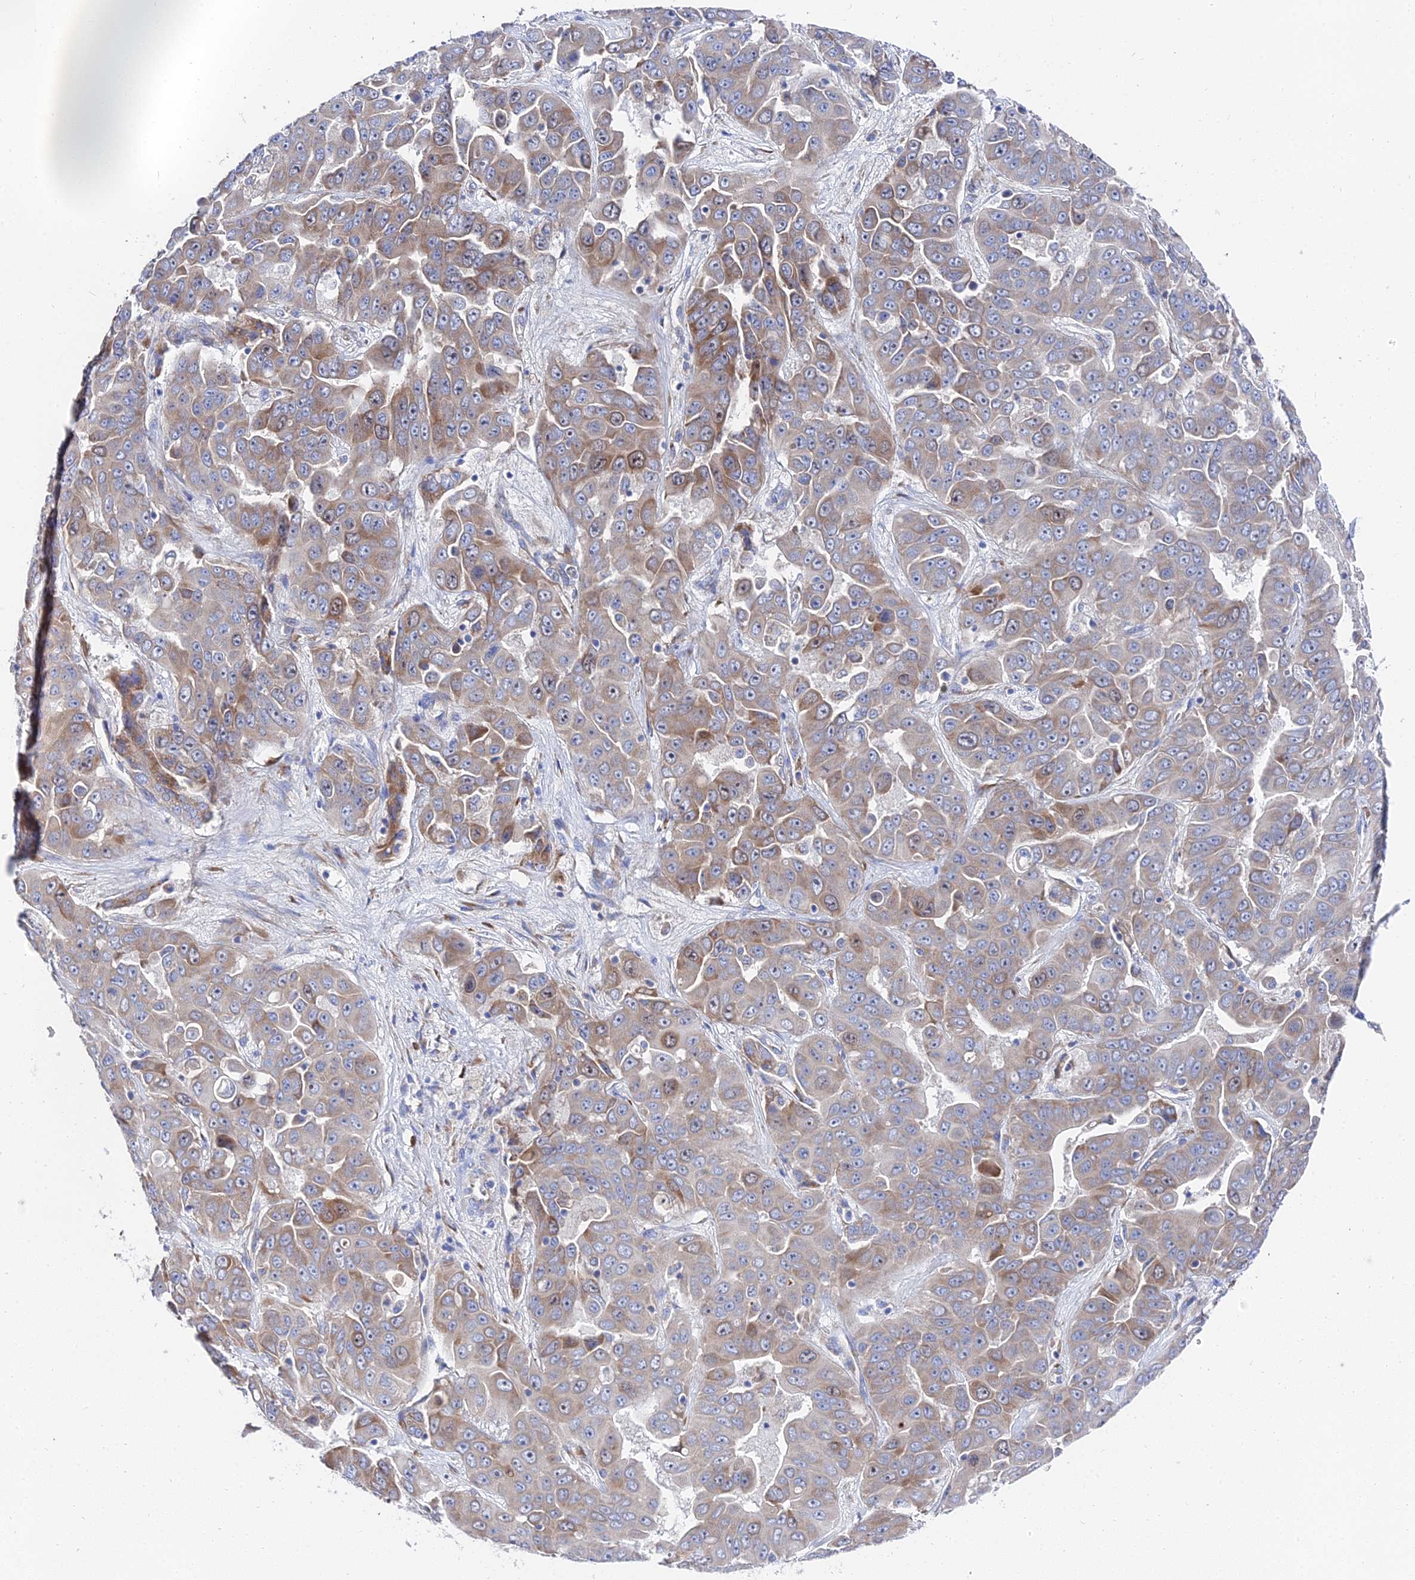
{"staining": {"intensity": "moderate", "quantity": "25%-75%", "location": "cytoplasmic/membranous"}, "tissue": "liver cancer", "cell_type": "Tumor cells", "image_type": "cancer", "snomed": [{"axis": "morphology", "description": "Cholangiocarcinoma"}, {"axis": "topography", "description": "Liver"}], "caption": "Protein expression analysis of human liver cancer reveals moderate cytoplasmic/membranous expression in approximately 25%-75% of tumor cells.", "gene": "PTTG1", "patient": {"sex": "female", "age": 52}}